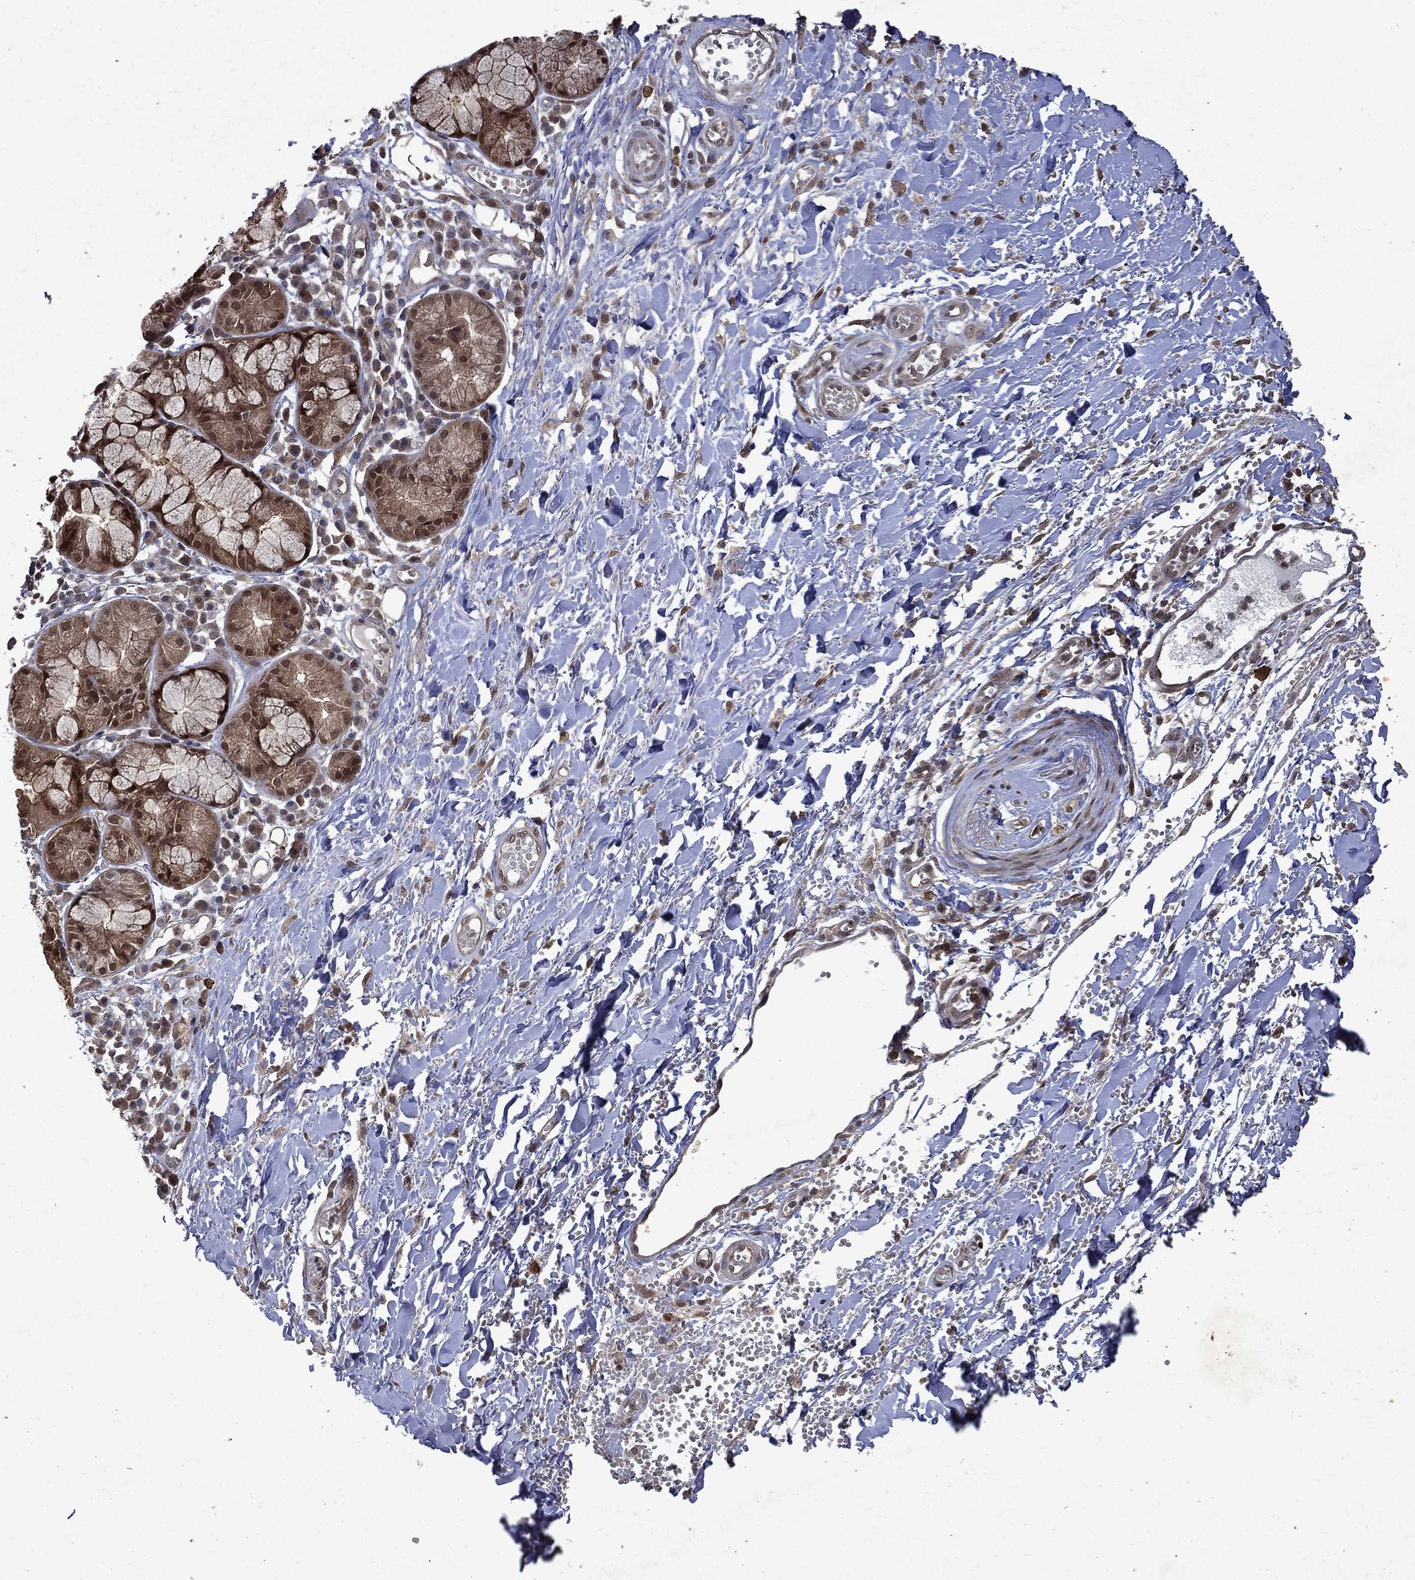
{"staining": {"intensity": "negative", "quantity": "none", "location": "none"}, "tissue": "adipose tissue", "cell_type": "Adipocytes", "image_type": "normal", "snomed": [{"axis": "morphology", "description": "Normal tissue, NOS"}, {"axis": "topography", "description": "Cartilage tissue"}], "caption": "IHC of normal adipose tissue displays no staining in adipocytes. (DAB (3,3'-diaminobenzidine) immunohistochemistry (IHC), high magnification).", "gene": "MTAP", "patient": {"sex": "male", "age": 81}}